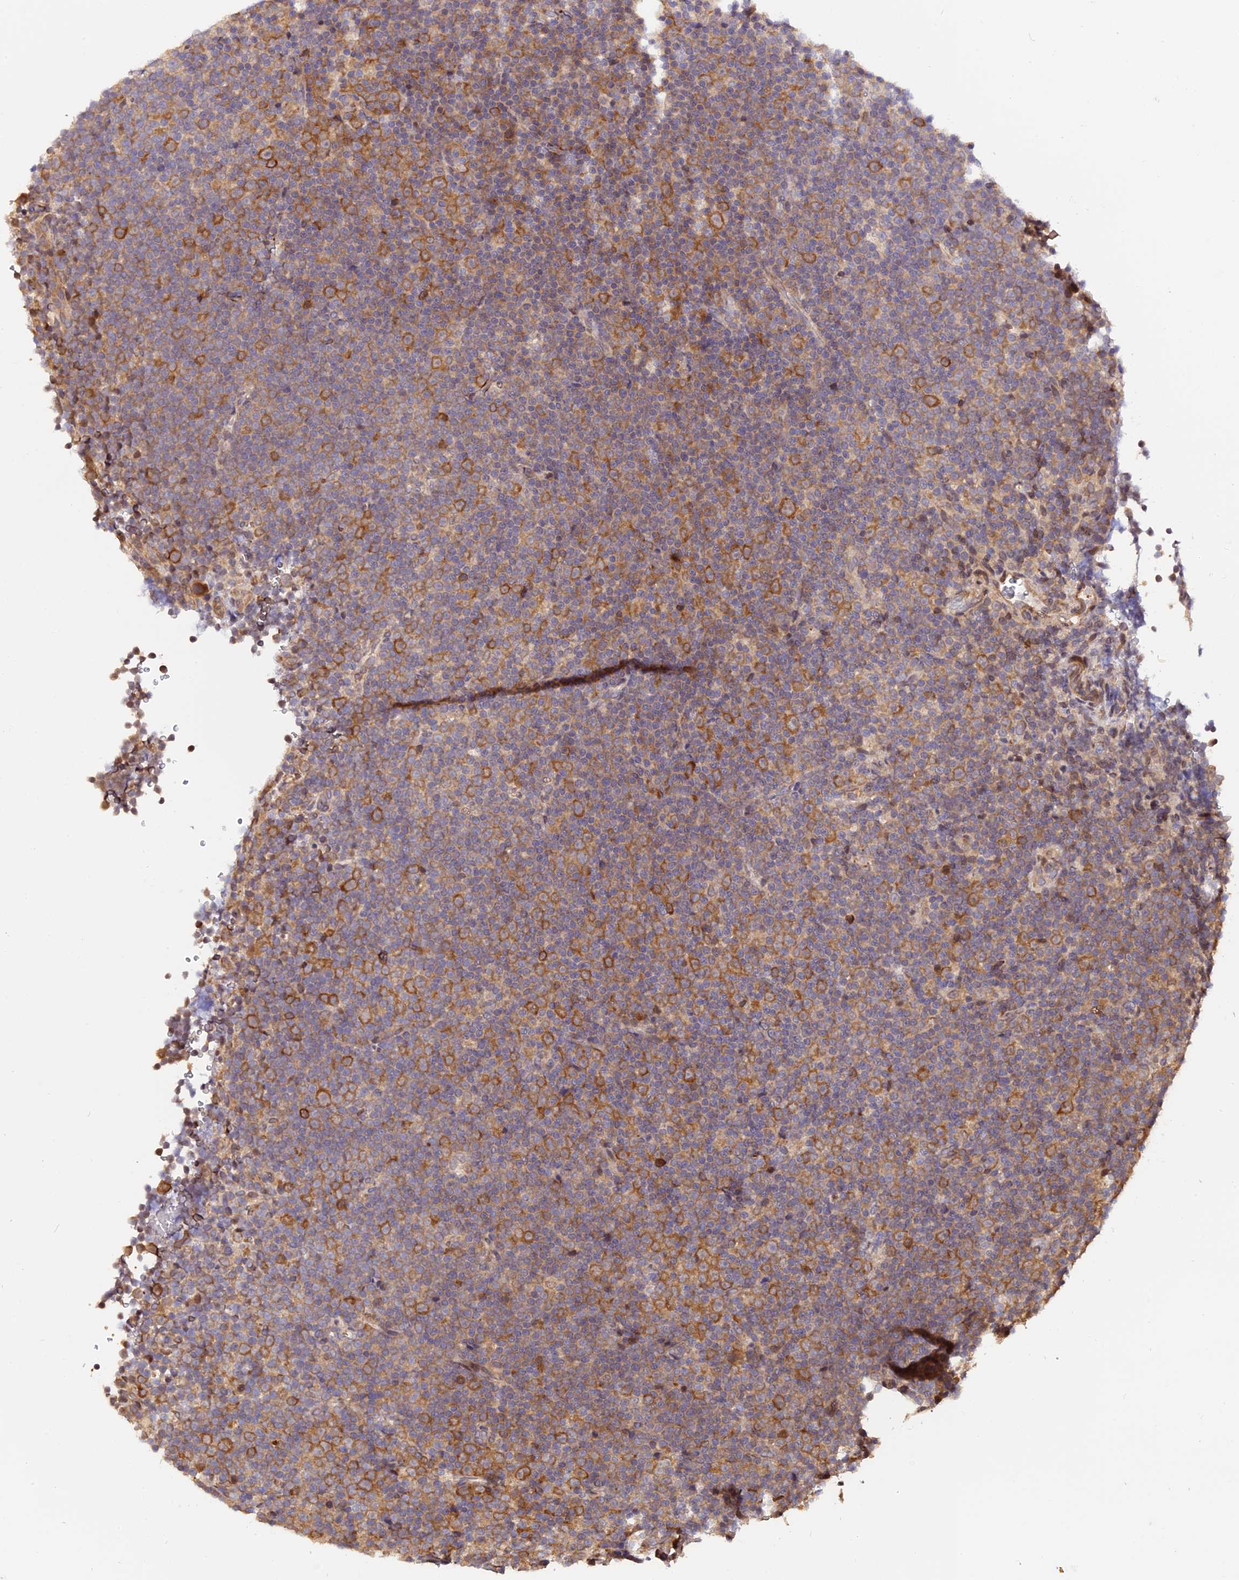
{"staining": {"intensity": "moderate", "quantity": "<25%", "location": "cytoplasmic/membranous"}, "tissue": "lymphoma", "cell_type": "Tumor cells", "image_type": "cancer", "snomed": [{"axis": "morphology", "description": "Malignant lymphoma, non-Hodgkin's type, Low grade"}, {"axis": "topography", "description": "Lymph node"}], "caption": "The image demonstrates immunohistochemical staining of lymphoma. There is moderate cytoplasmic/membranous staining is present in approximately <25% of tumor cells. The staining was performed using DAB, with brown indicating positive protein expression. Nuclei are stained blue with hematoxylin.", "gene": "HERPUD1", "patient": {"sex": "female", "age": 67}}